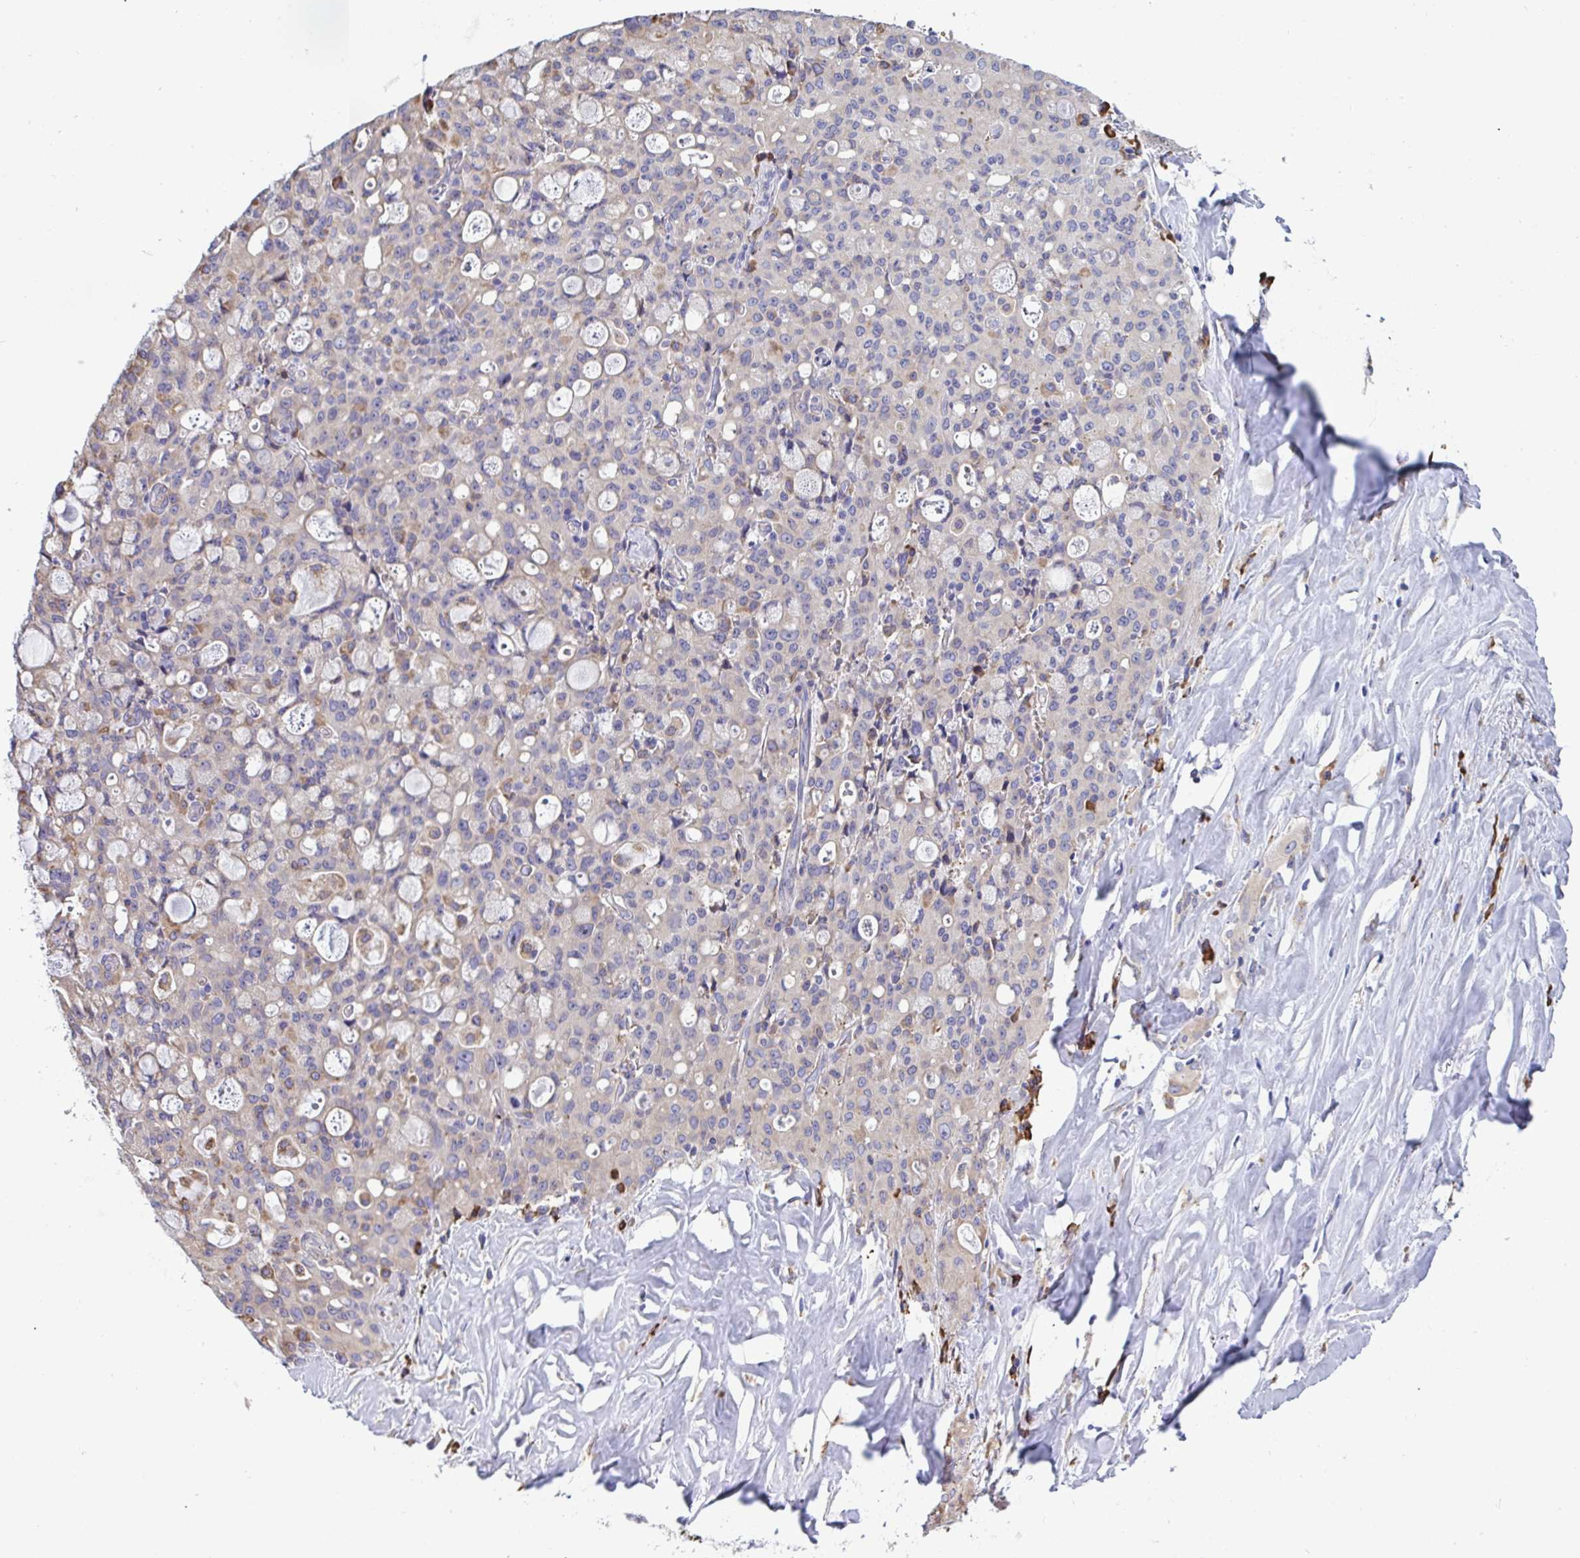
{"staining": {"intensity": "negative", "quantity": "none", "location": "none"}, "tissue": "lung cancer", "cell_type": "Tumor cells", "image_type": "cancer", "snomed": [{"axis": "morphology", "description": "Adenocarcinoma, NOS"}, {"axis": "topography", "description": "Lung"}], "caption": "There is no significant positivity in tumor cells of lung cancer.", "gene": "MYMK", "patient": {"sex": "female", "age": 44}}